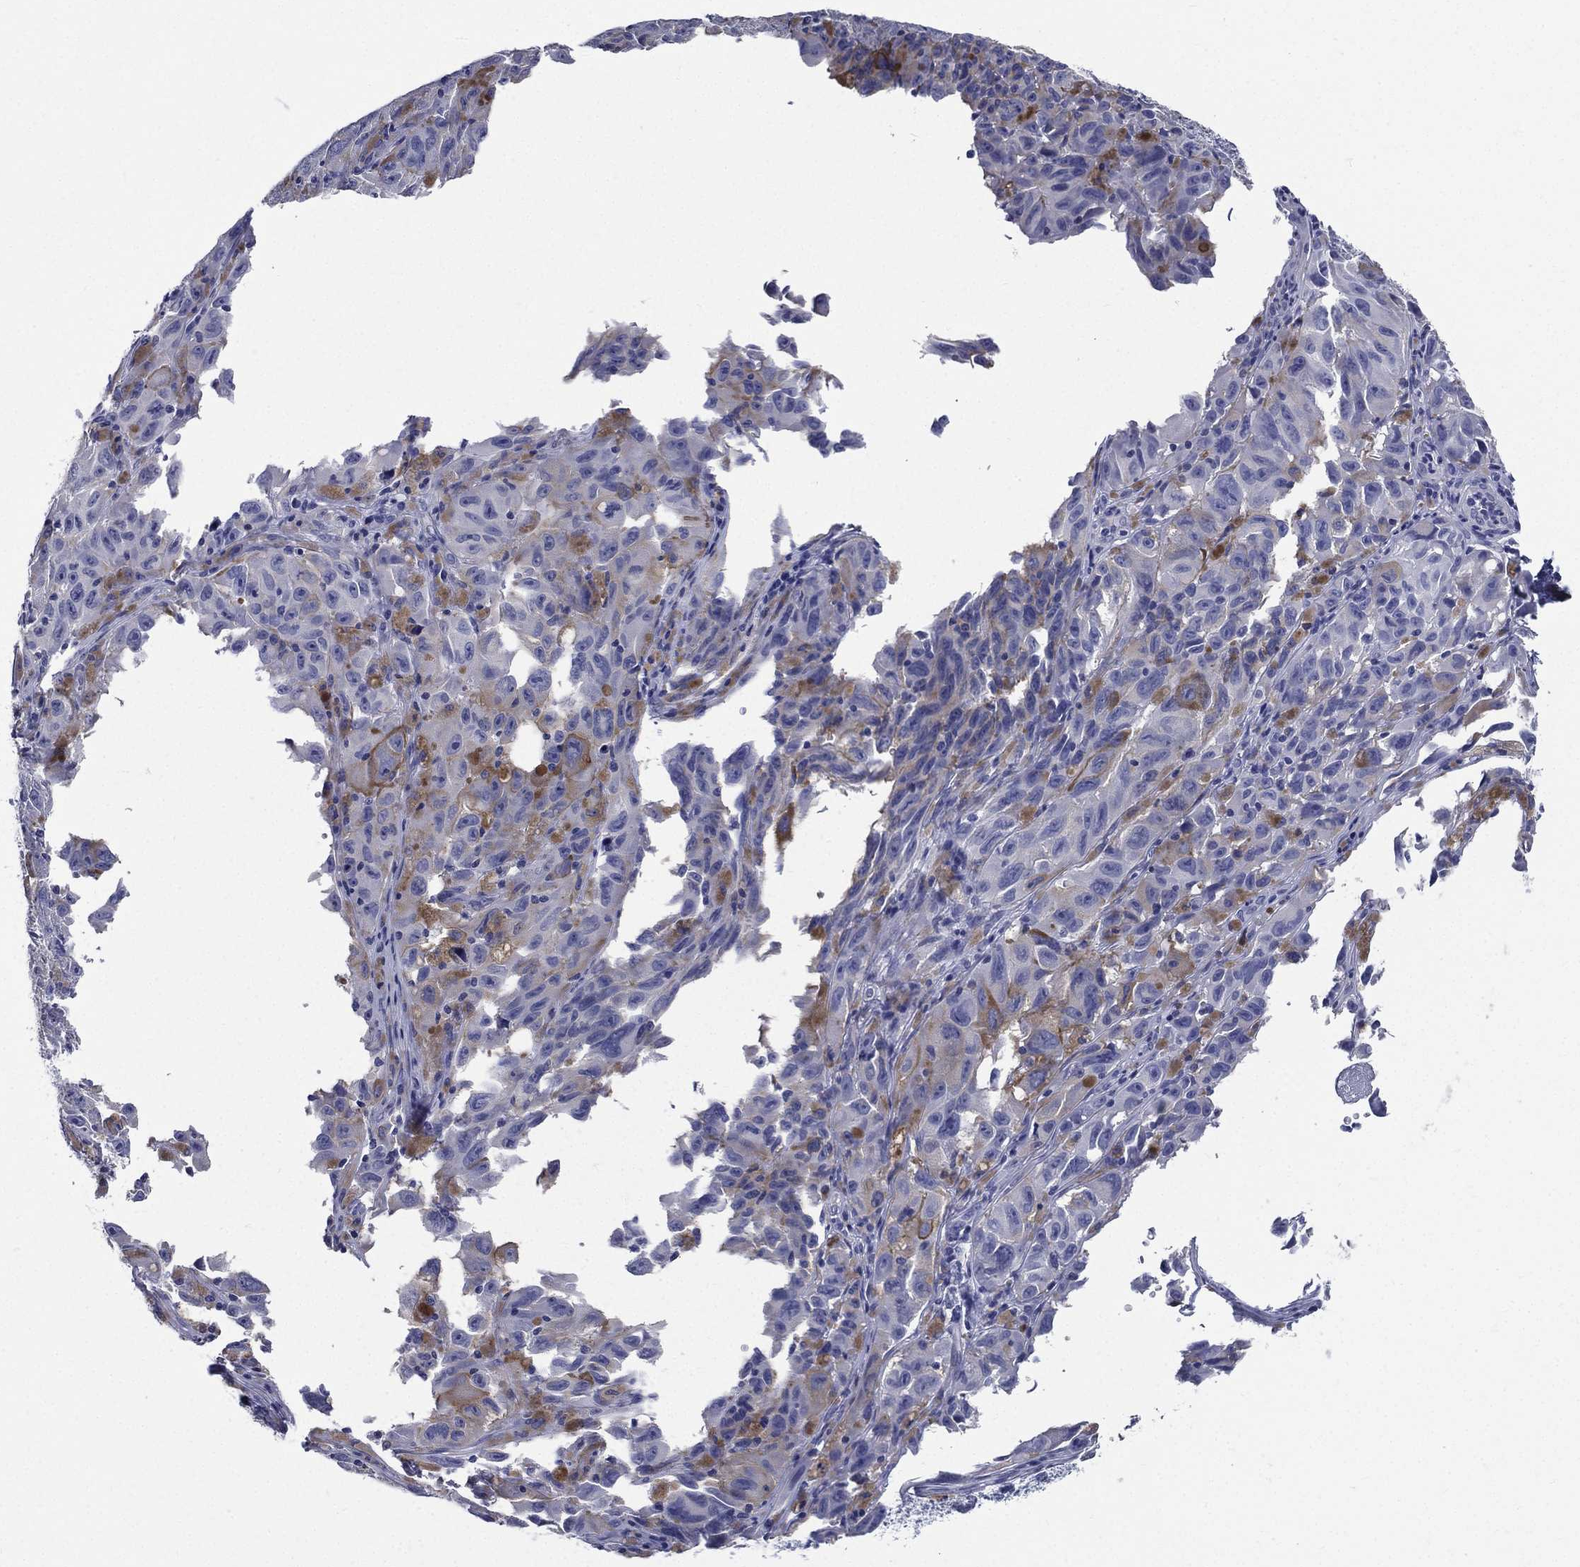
{"staining": {"intensity": "negative", "quantity": "none", "location": "none"}, "tissue": "melanoma", "cell_type": "Tumor cells", "image_type": "cancer", "snomed": [{"axis": "morphology", "description": "Malignant melanoma, NOS"}, {"axis": "topography", "description": "Vulva, labia, clitoris and Bartholin´s gland, NO"}], "caption": "This is an immunohistochemistry image of malignant melanoma. There is no staining in tumor cells.", "gene": "DPYS", "patient": {"sex": "female", "age": 75}}